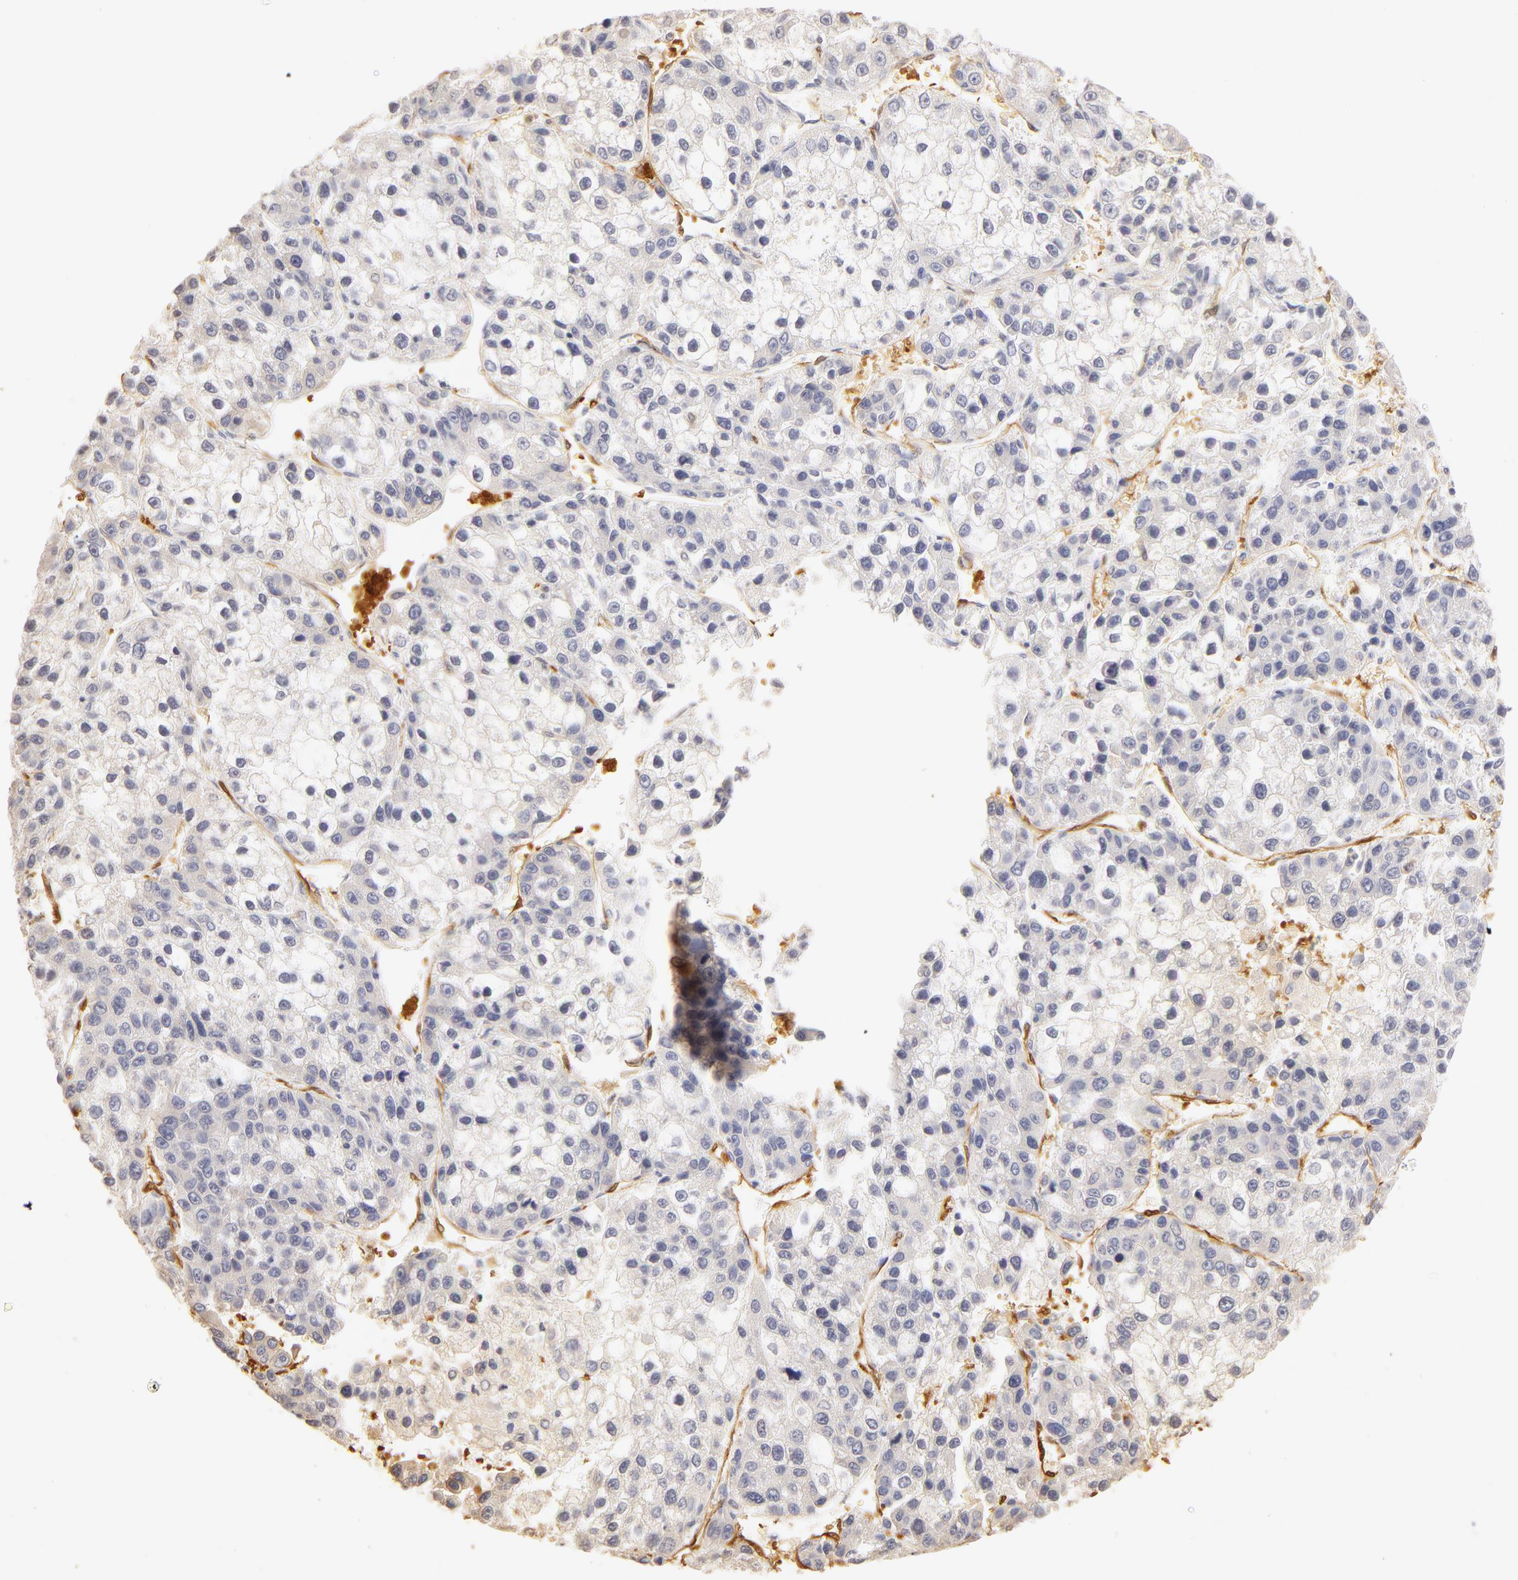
{"staining": {"intensity": "negative", "quantity": "none", "location": "none"}, "tissue": "liver cancer", "cell_type": "Tumor cells", "image_type": "cancer", "snomed": [{"axis": "morphology", "description": "Carcinoma, Hepatocellular, NOS"}, {"axis": "topography", "description": "Liver"}], "caption": "A histopathology image of human liver cancer (hepatocellular carcinoma) is negative for staining in tumor cells. (Immunohistochemistry (ihc), brightfield microscopy, high magnification).", "gene": "CA2", "patient": {"sex": "female", "age": 66}}